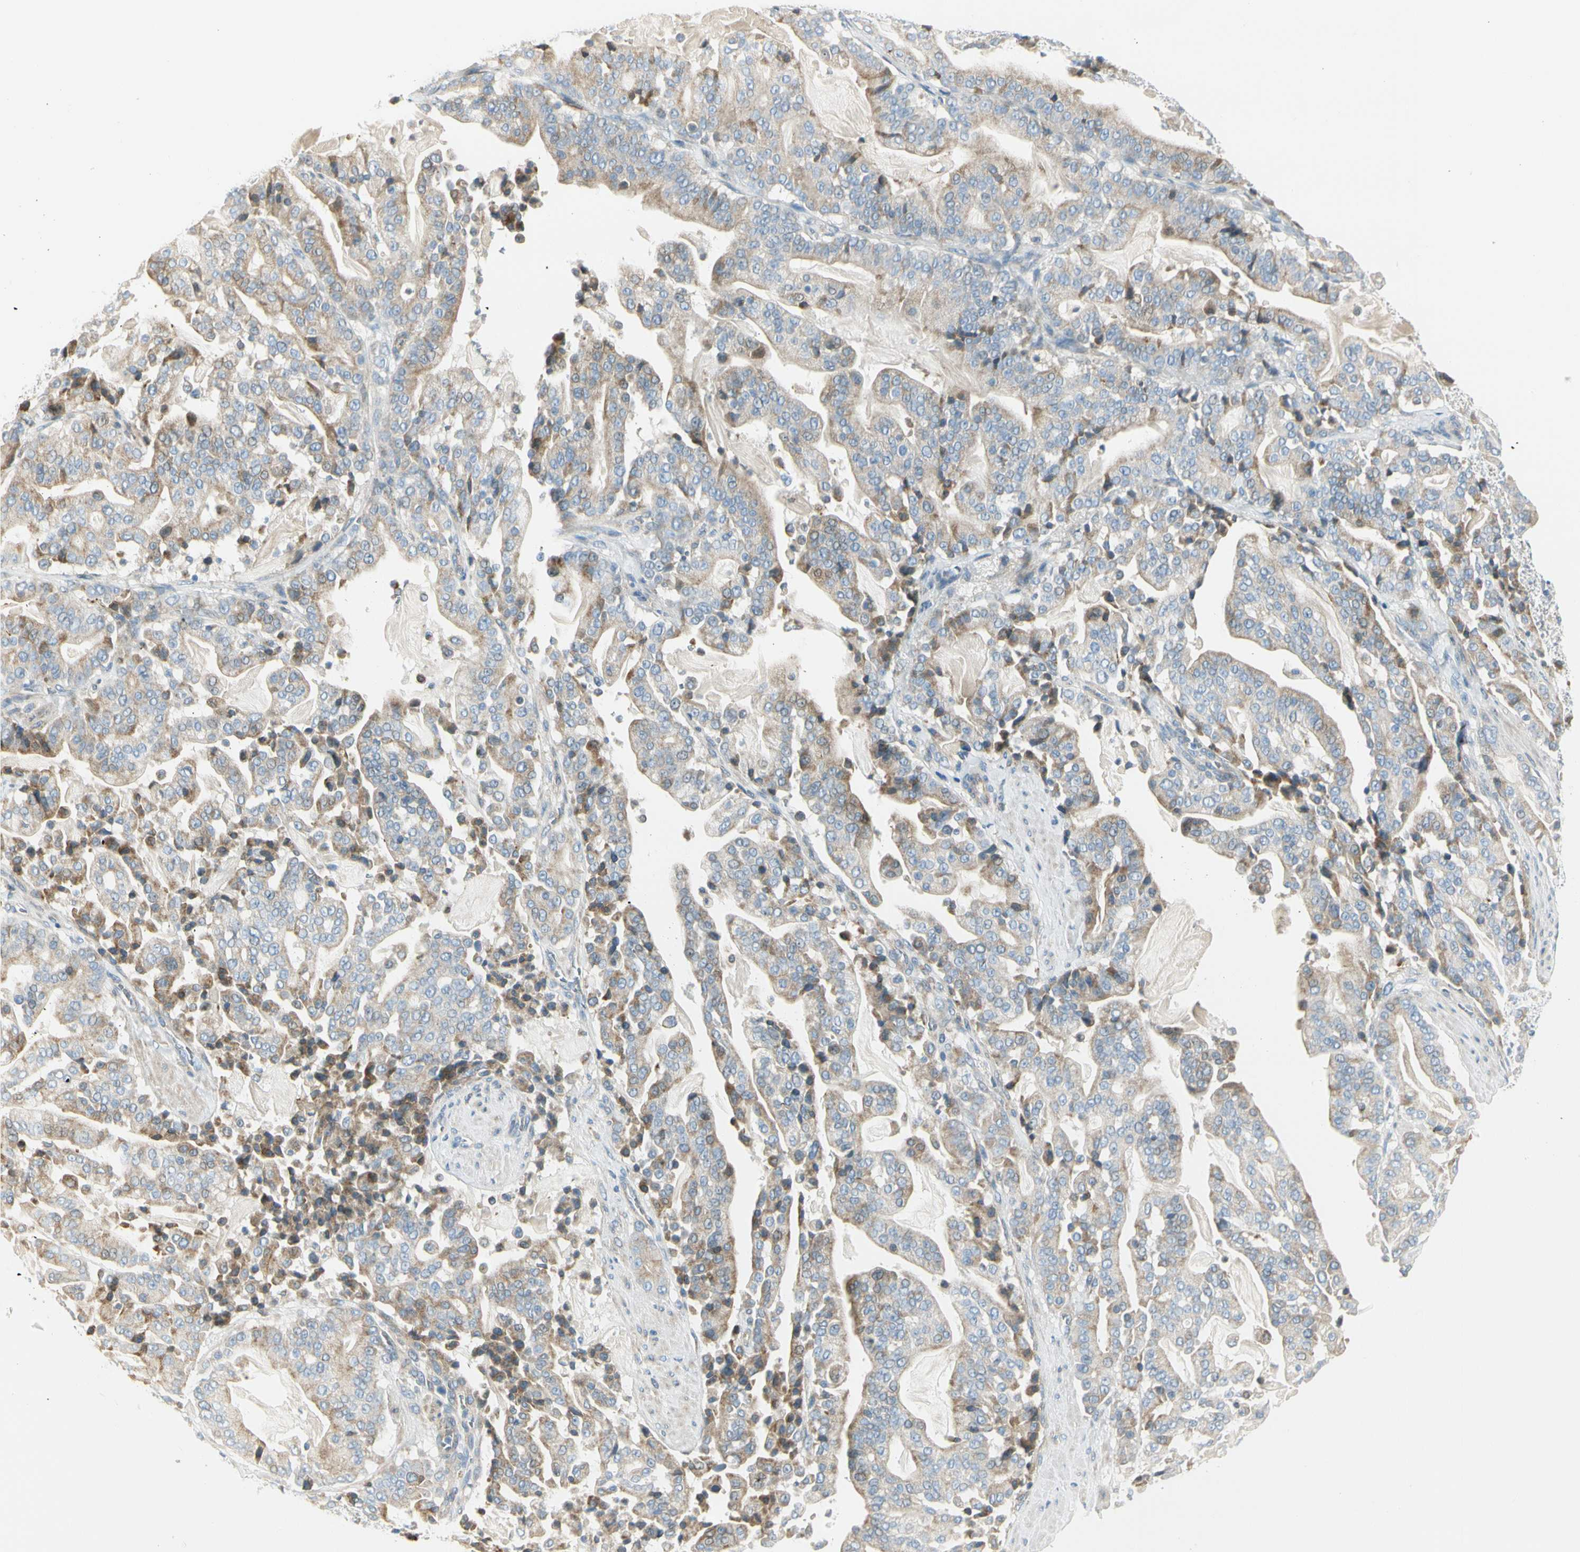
{"staining": {"intensity": "weak", "quantity": "25%-75%", "location": "cytoplasmic/membranous"}, "tissue": "pancreatic cancer", "cell_type": "Tumor cells", "image_type": "cancer", "snomed": [{"axis": "morphology", "description": "Adenocarcinoma, NOS"}, {"axis": "topography", "description": "Pancreas"}], "caption": "Immunohistochemistry of pancreatic cancer exhibits low levels of weak cytoplasmic/membranous expression in about 25%-75% of tumor cells. (DAB = brown stain, brightfield microscopy at high magnification).", "gene": "TNFSF11", "patient": {"sex": "male", "age": 63}}